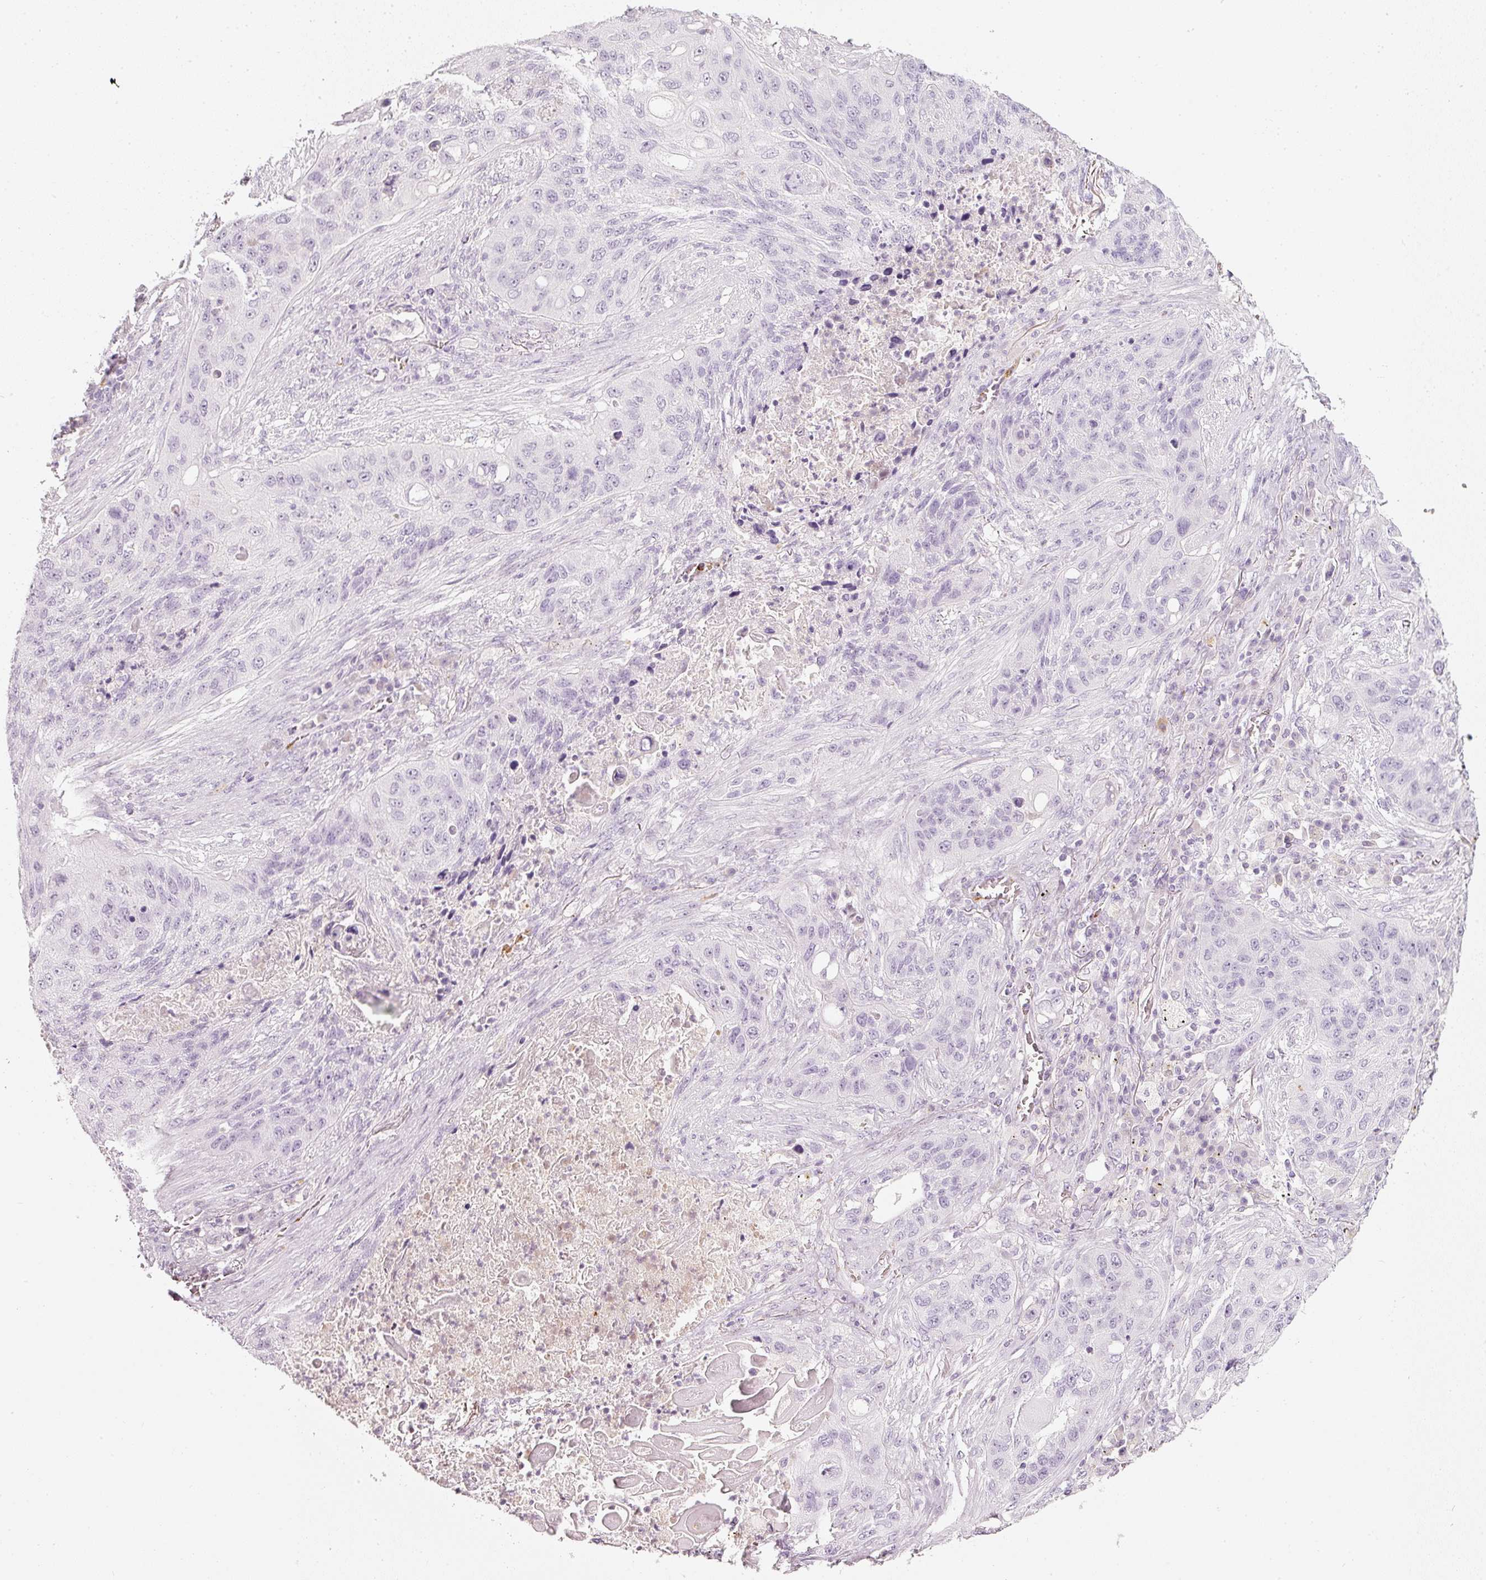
{"staining": {"intensity": "negative", "quantity": "none", "location": "none"}, "tissue": "lung cancer", "cell_type": "Tumor cells", "image_type": "cancer", "snomed": [{"axis": "morphology", "description": "Squamous cell carcinoma, NOS"}, {"axis": "topography", "description": "Lung"}], "caption": "This micrograph is of squamous cell carcinoma (lung) stained with immunohistochemistry to label a protein in brown with the nuclei are counter-stained blue. There is no expression in tumor cells.", "gene": "LECT2", "patient": {"sex": "female", "age": 63}}